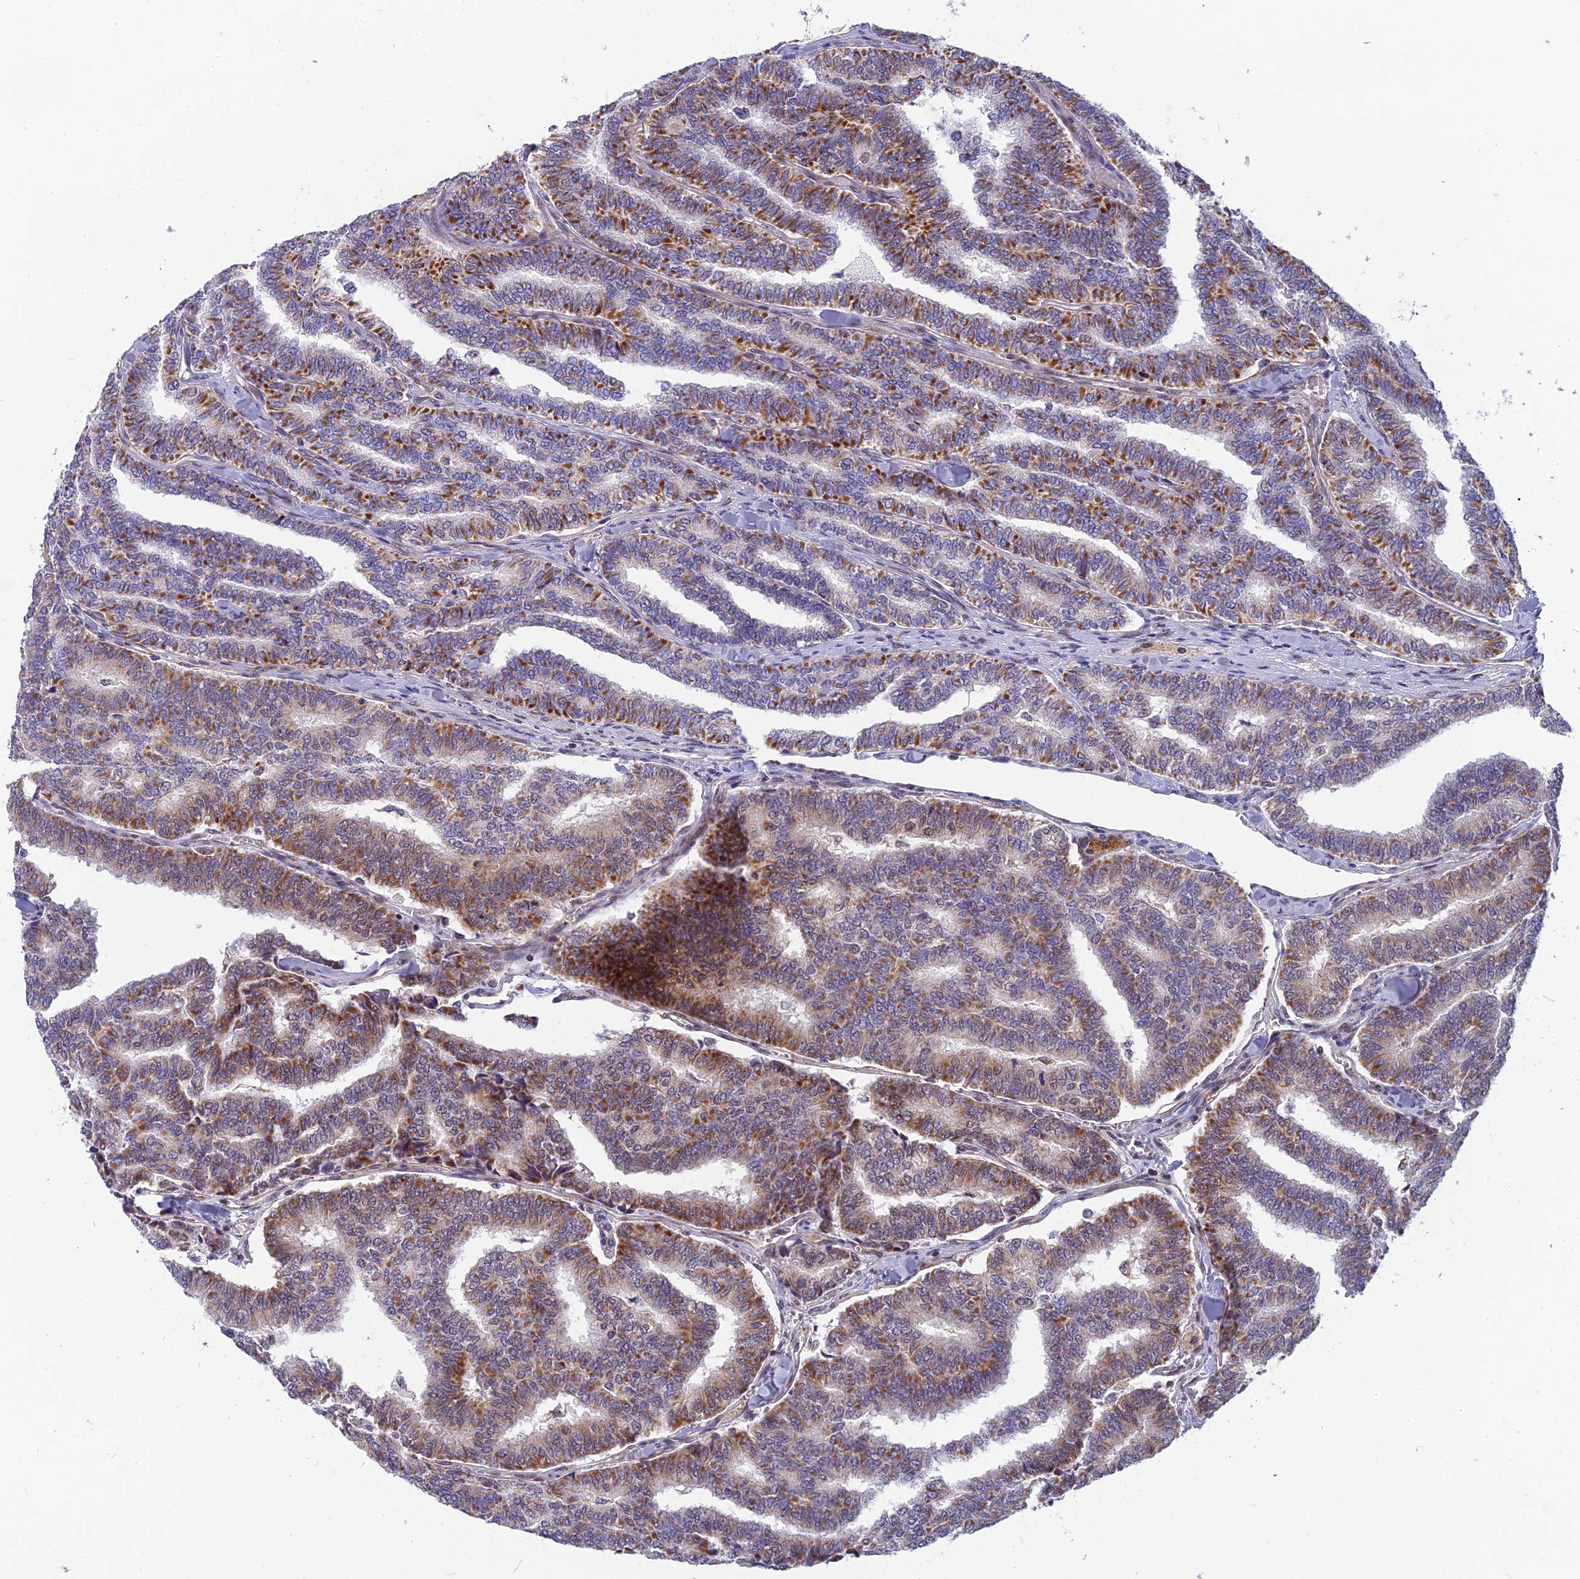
{"staining": {"intensity": "moderate", "quantity": "25%-75%", "location": "cytoplasmic/membranous"}, "tissue": "thyroid cancer", "cell_type": "Tumor cells", "image_type": "cancer", "snomed": [{"axis": "morphology", "description": "Papillary adenocarcinoma, NOS"}, {"axis": "topography", "description": "Thyroid gland"}], "caption": "Tumor cells demonstrate moderate cytoplasmic/membranous positivity in about 25%-75% of cells in papillary adenocarcinoma (thyroid).", "gene": "CMC1", "patient": {"sex": "female", "age": 35}}